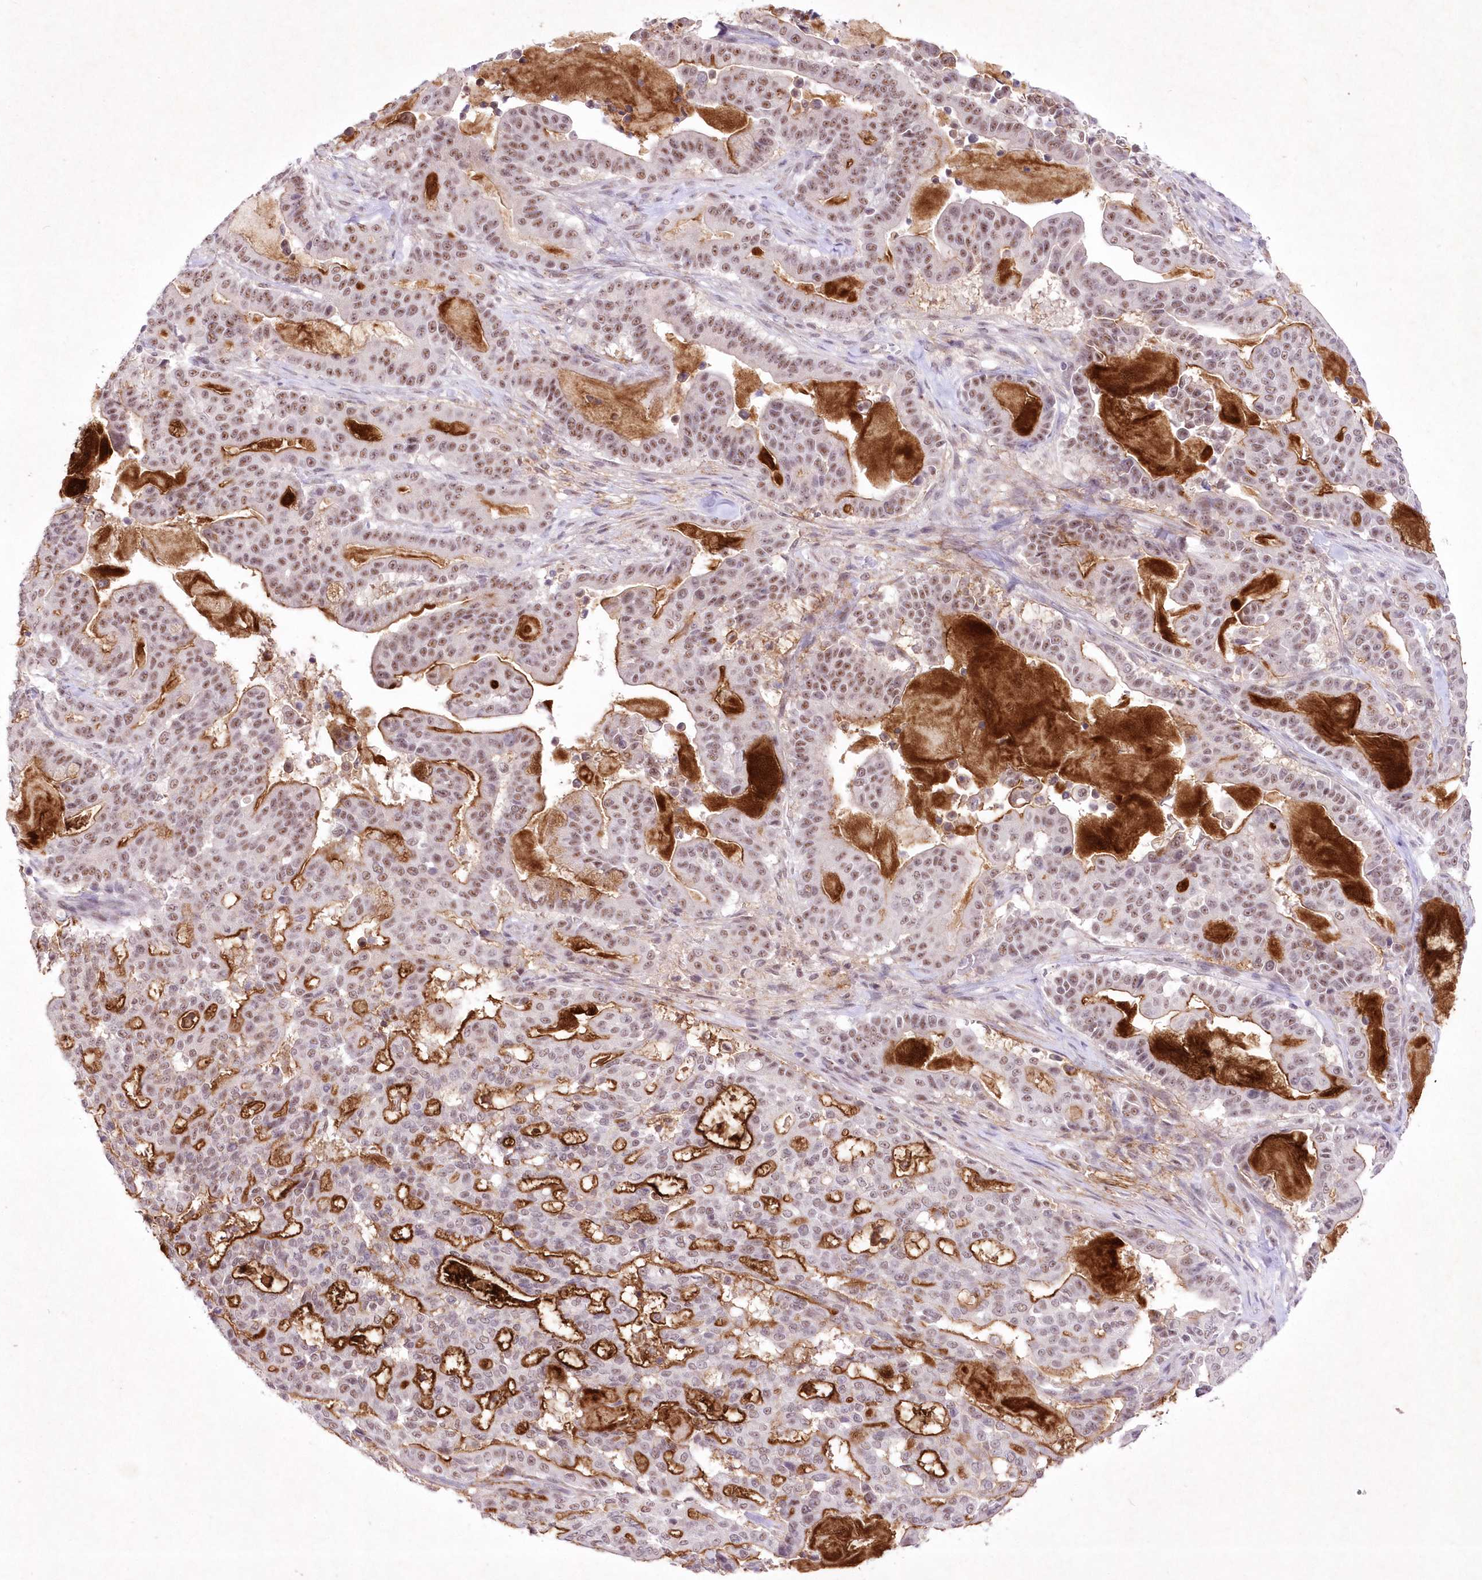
{"staining": {"intensity": "strong", "quantity": "25%-75%", "location": "cytoplasmic/membranous,nuclear"}, "tissue": "pancreatic cancer", "cell_type": "Tumor cells", "image_type": "cancer", "snomed": [{"axis": "morphology", "description": "Adenocarcinoma, NOS"}, {"axis": "topography", "description": "Pancreas"}], "caption": "Human adenocarcinoma (pancreatic) stained for a protein (brown) demonstrates strong cytoplasmic/membranous and nuclear positive positivity in about 25%-75% of tumor cells.", "gene": "RBM27", "patient": {"sex": "male", "age": 63}}